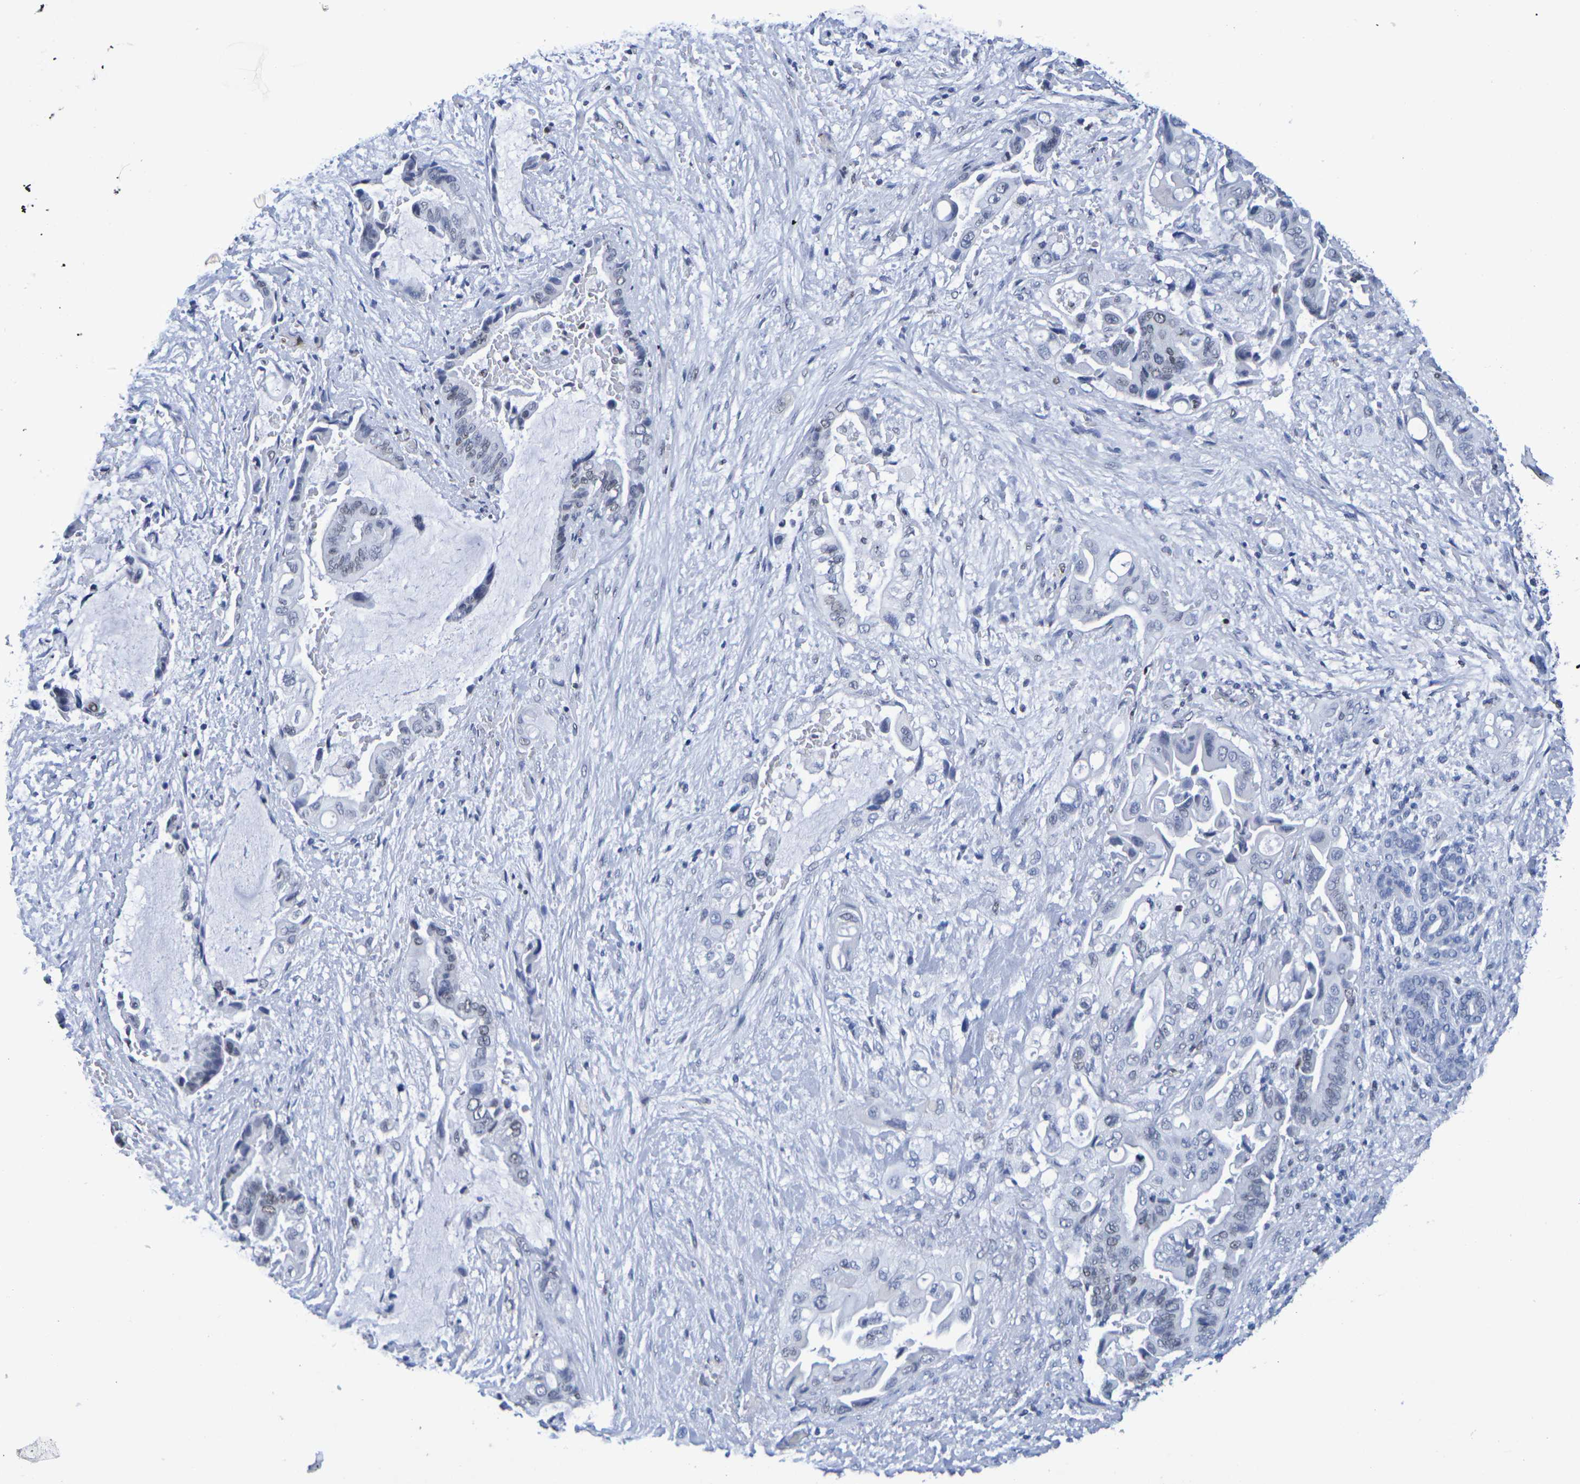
{"staining": {"intensity": "negative", "quantity": "none", "location": "none"}, "tissue": "liver cancer", "cell_type": "Tumor cells", "image_type": "cancer", "snomed": [{"axis": "morphology", "description": "Cholangiocarcinoma"}, {"axis": "topography", "description": "Liver"}], "caption": "Human liver cancer stained for a protein using immunohistochemistry (IHC) exhibits no positivity in tumor cells.", "gene": "H1-5", "patient": {"sex": "female", "age": 61}}